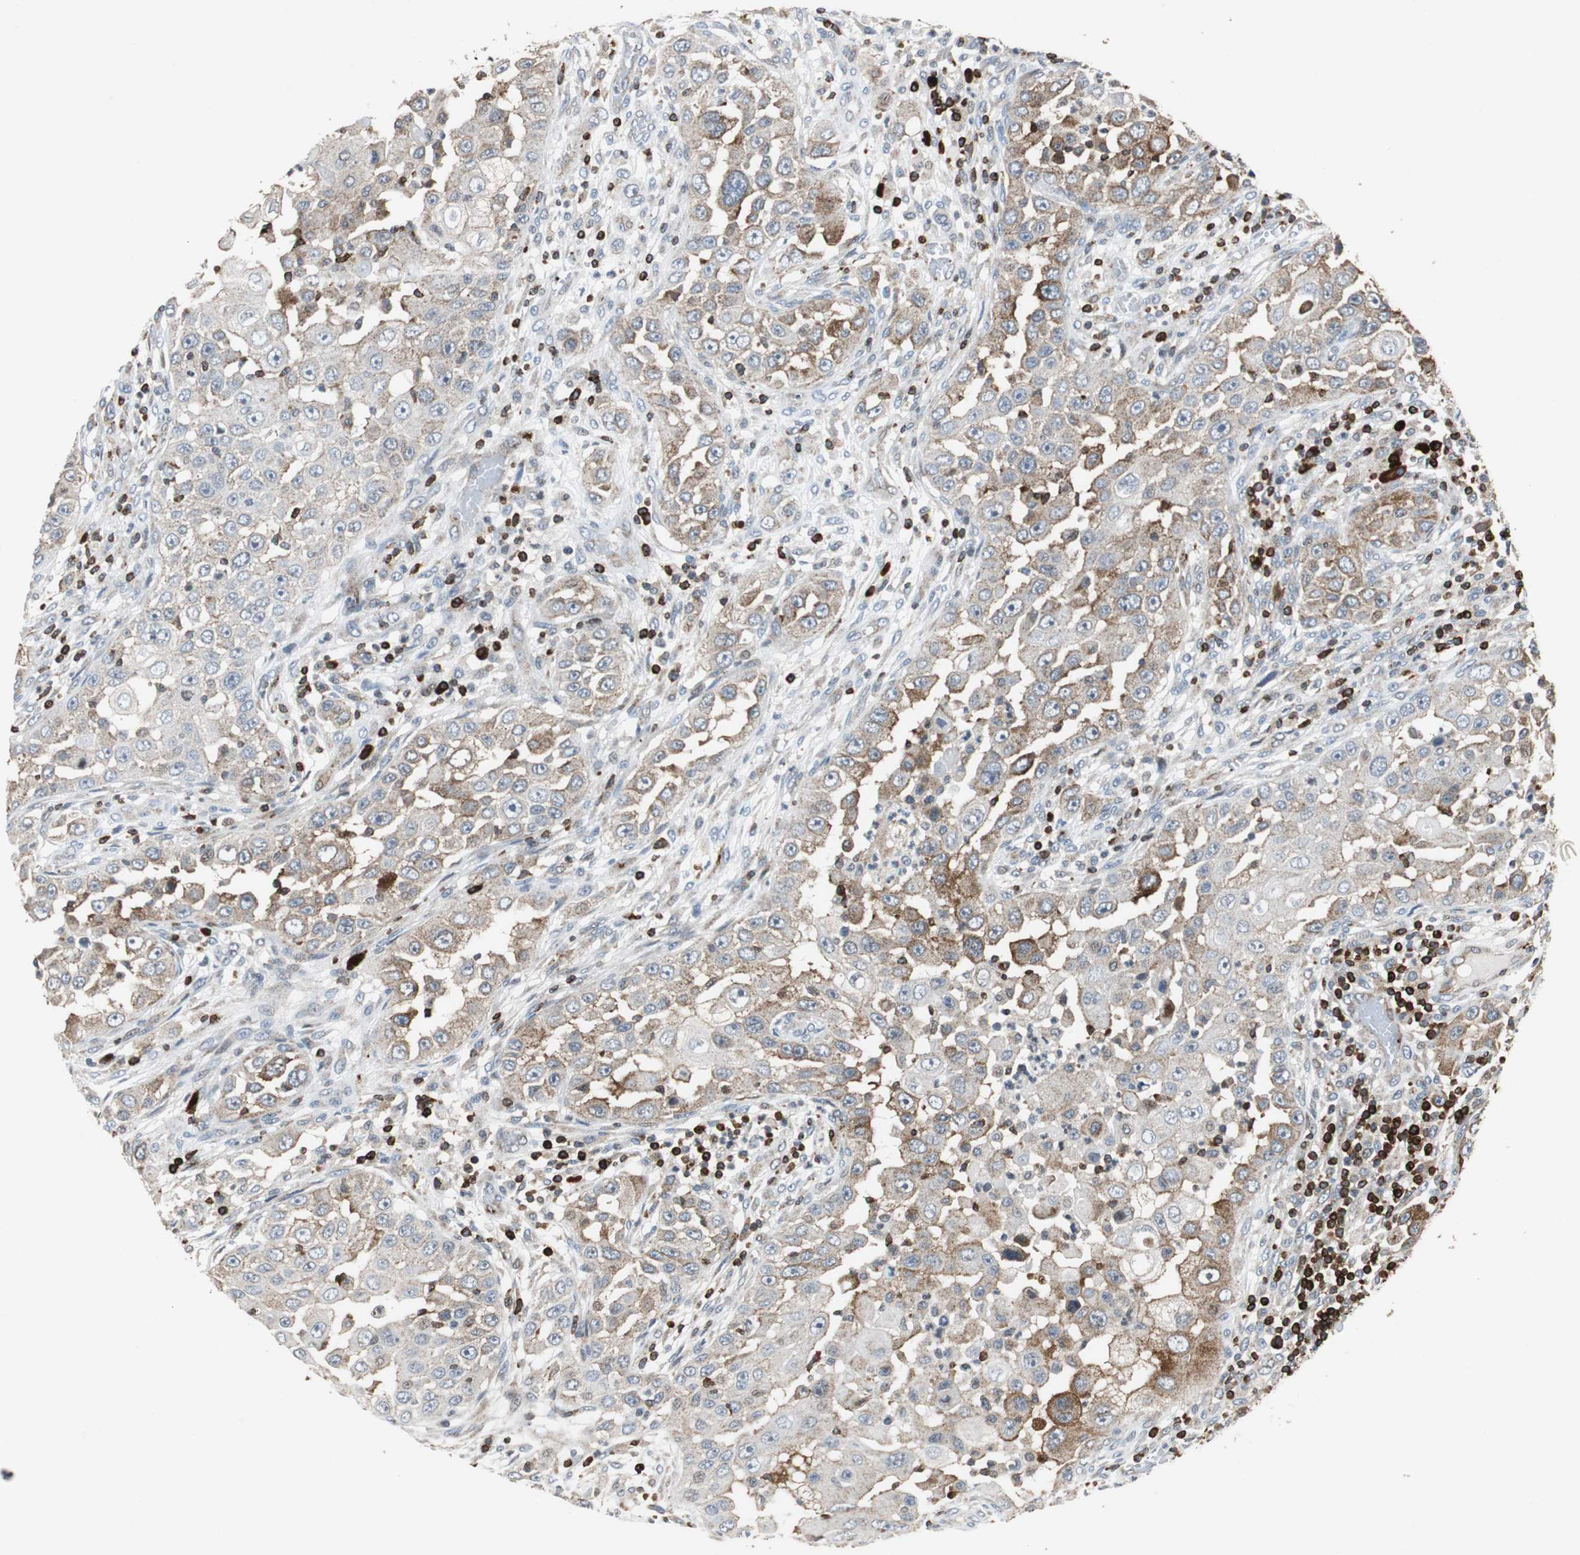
{"staining": {"intensity": "weak", "quantity": ">75%", "location": "cytoplasmic/membranous"}, "tissue": "head and neck cancer", "cell_type": "Tumor cells", "image_type": "cancer", "snomed": [{"axis": "morphology", "description": "Carcinoma, NOS"}, {"axis": "topography", "description": "Head-Neck"}], "caption": "This is an image of immunohistochemistry (IHC) staining of head and neck cancer (carcinoma), which shows weak positivity in the cytoplasmic/membranous of tumor cells.", "gene": "TUBA4A", "patient": {"sex": "male", "age": 87}}